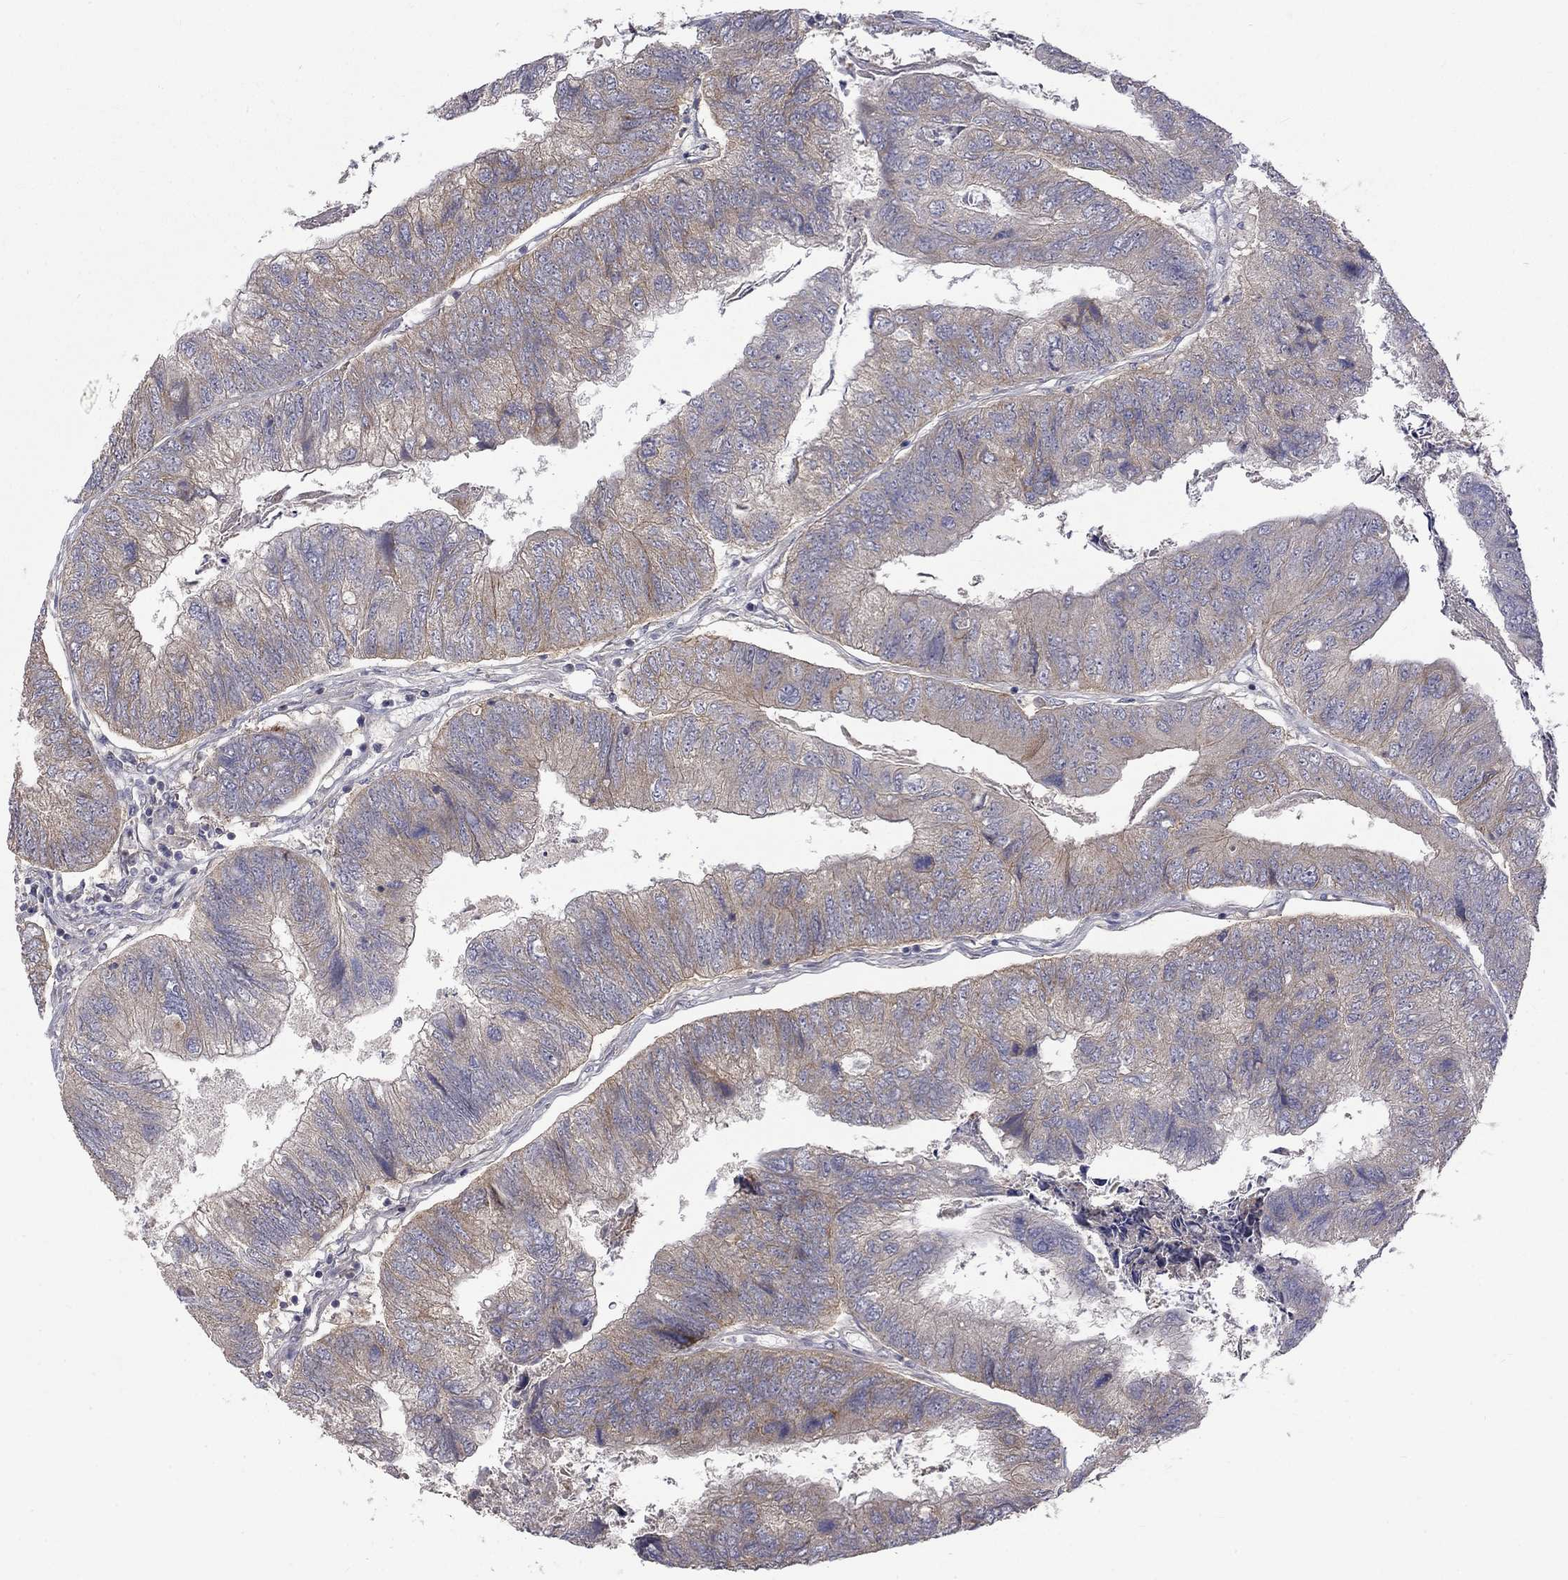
{"staining": {"intensity": "weak", "quantity": "<25%", "location": "cytoplasmic/membranous"}, "tissue": "colorectal cancer", "cell_type": "Tumor cells", "image_type": "cancer", "snomed": [{"axis": "morphology", "description": "Adenocarcinoma, NOS"}, {"axis": "topography", "description": "Colon"}], "caption": "Immunohistochemical staining of human adenocarcinoma (colorectal) demonstrates no significant staining in tumor cells.", "gene": "SLC39A14", "patient": {"sex": "female", "age": 67}}